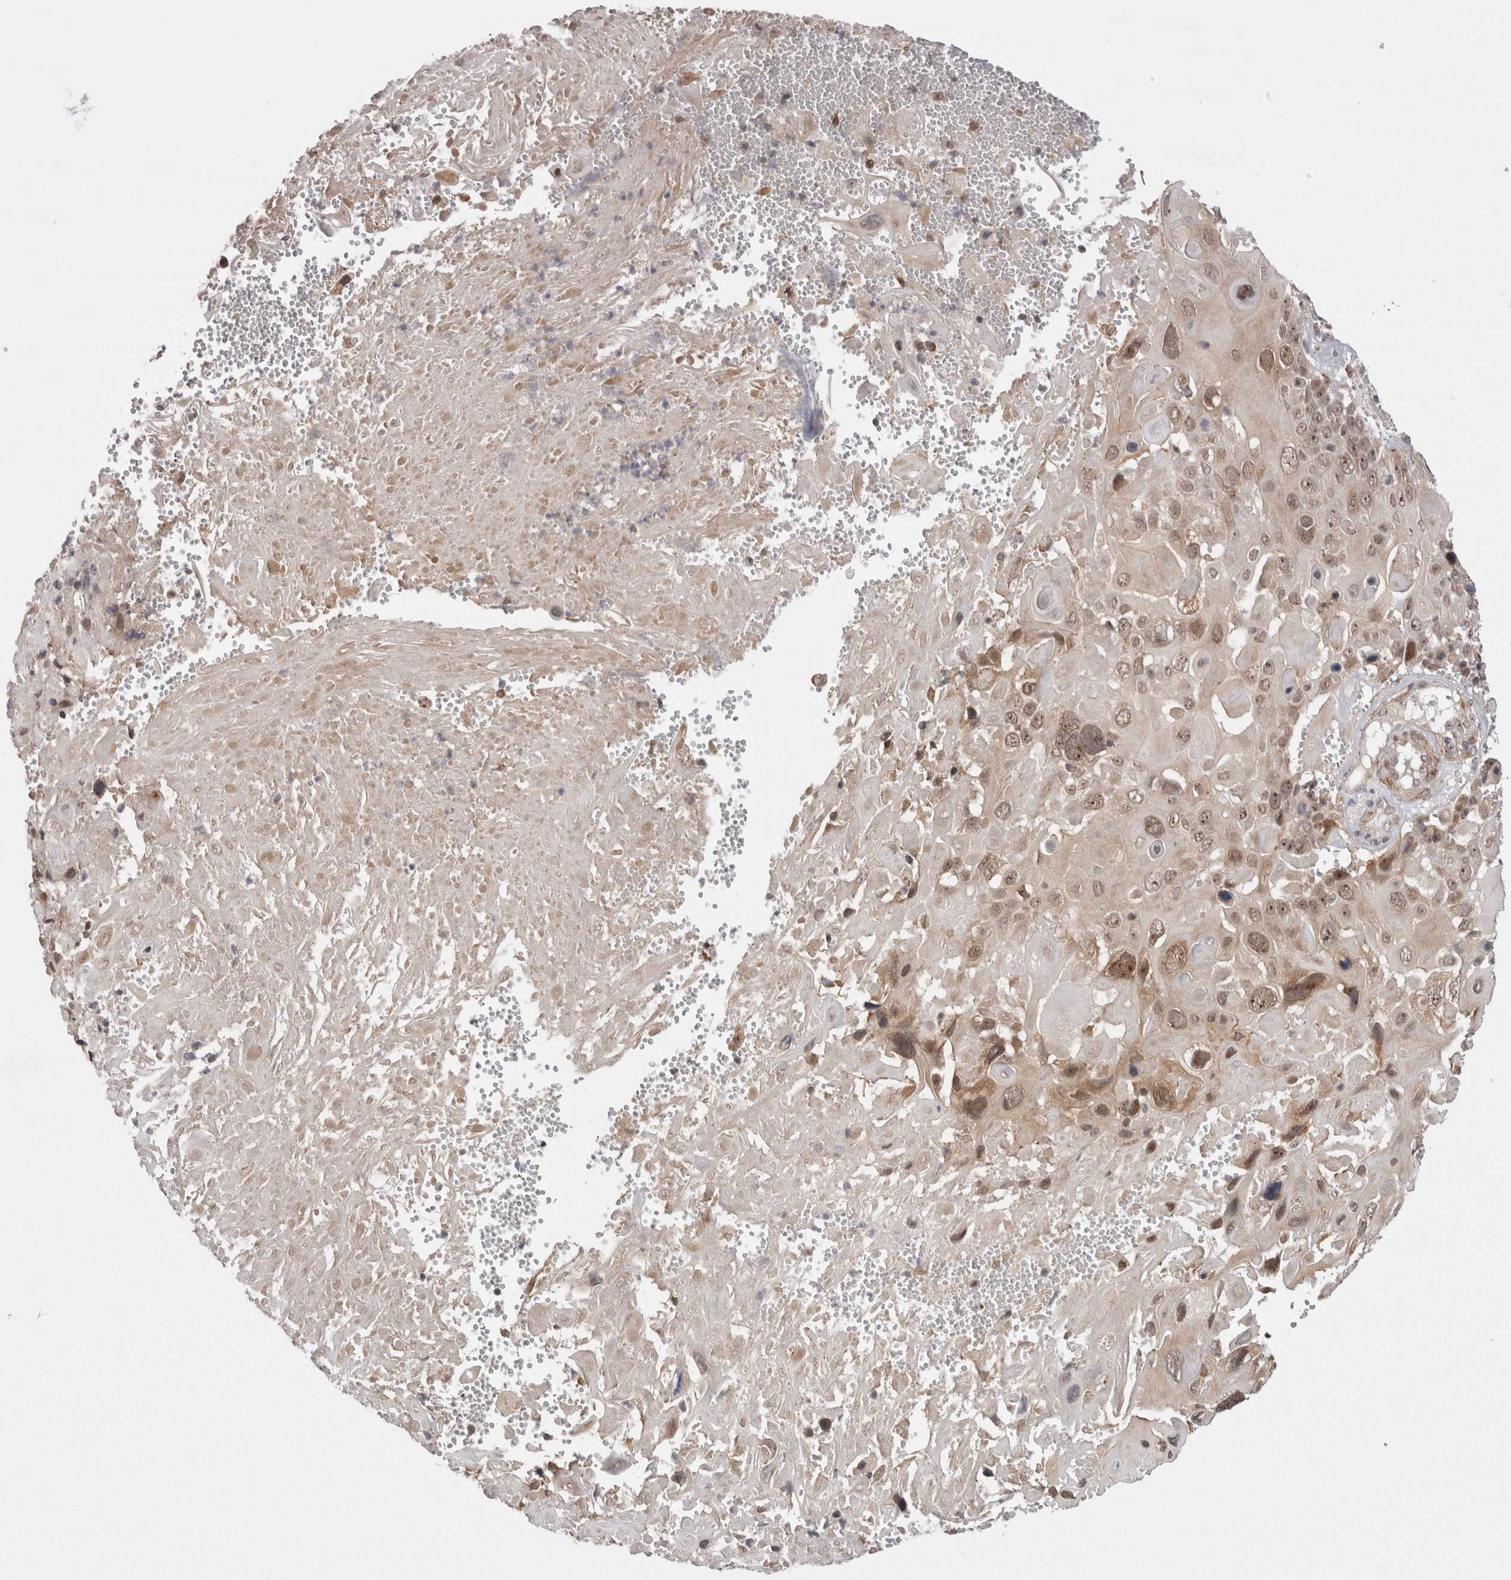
{"staining": {"intensity": "moderate", "quantity": ">75%", "location": "nuclear"}, "tissue": "cervical cancer", "cell_type": "Tumor cells", "image_type": "cancer", "snomed": [{"axis": "morphology", "description": "Squamous cell carcinoma, NOS"}, {"axis": "topography", "description": "Cervix"}], "caption": "A micrograph of human cervical cancer (squamous cell carcinoma) stained for a protein shows moderate nuclear brown staining in tumor cells. The protein is stained brown, and the nuclei are stained in blue (DAB (3,3'-diaminobenzidine) IHC with brightfield microscopy, high magnification).", "gene": "EXOSC4", "patient": {"sex": "female", "age": 74}}